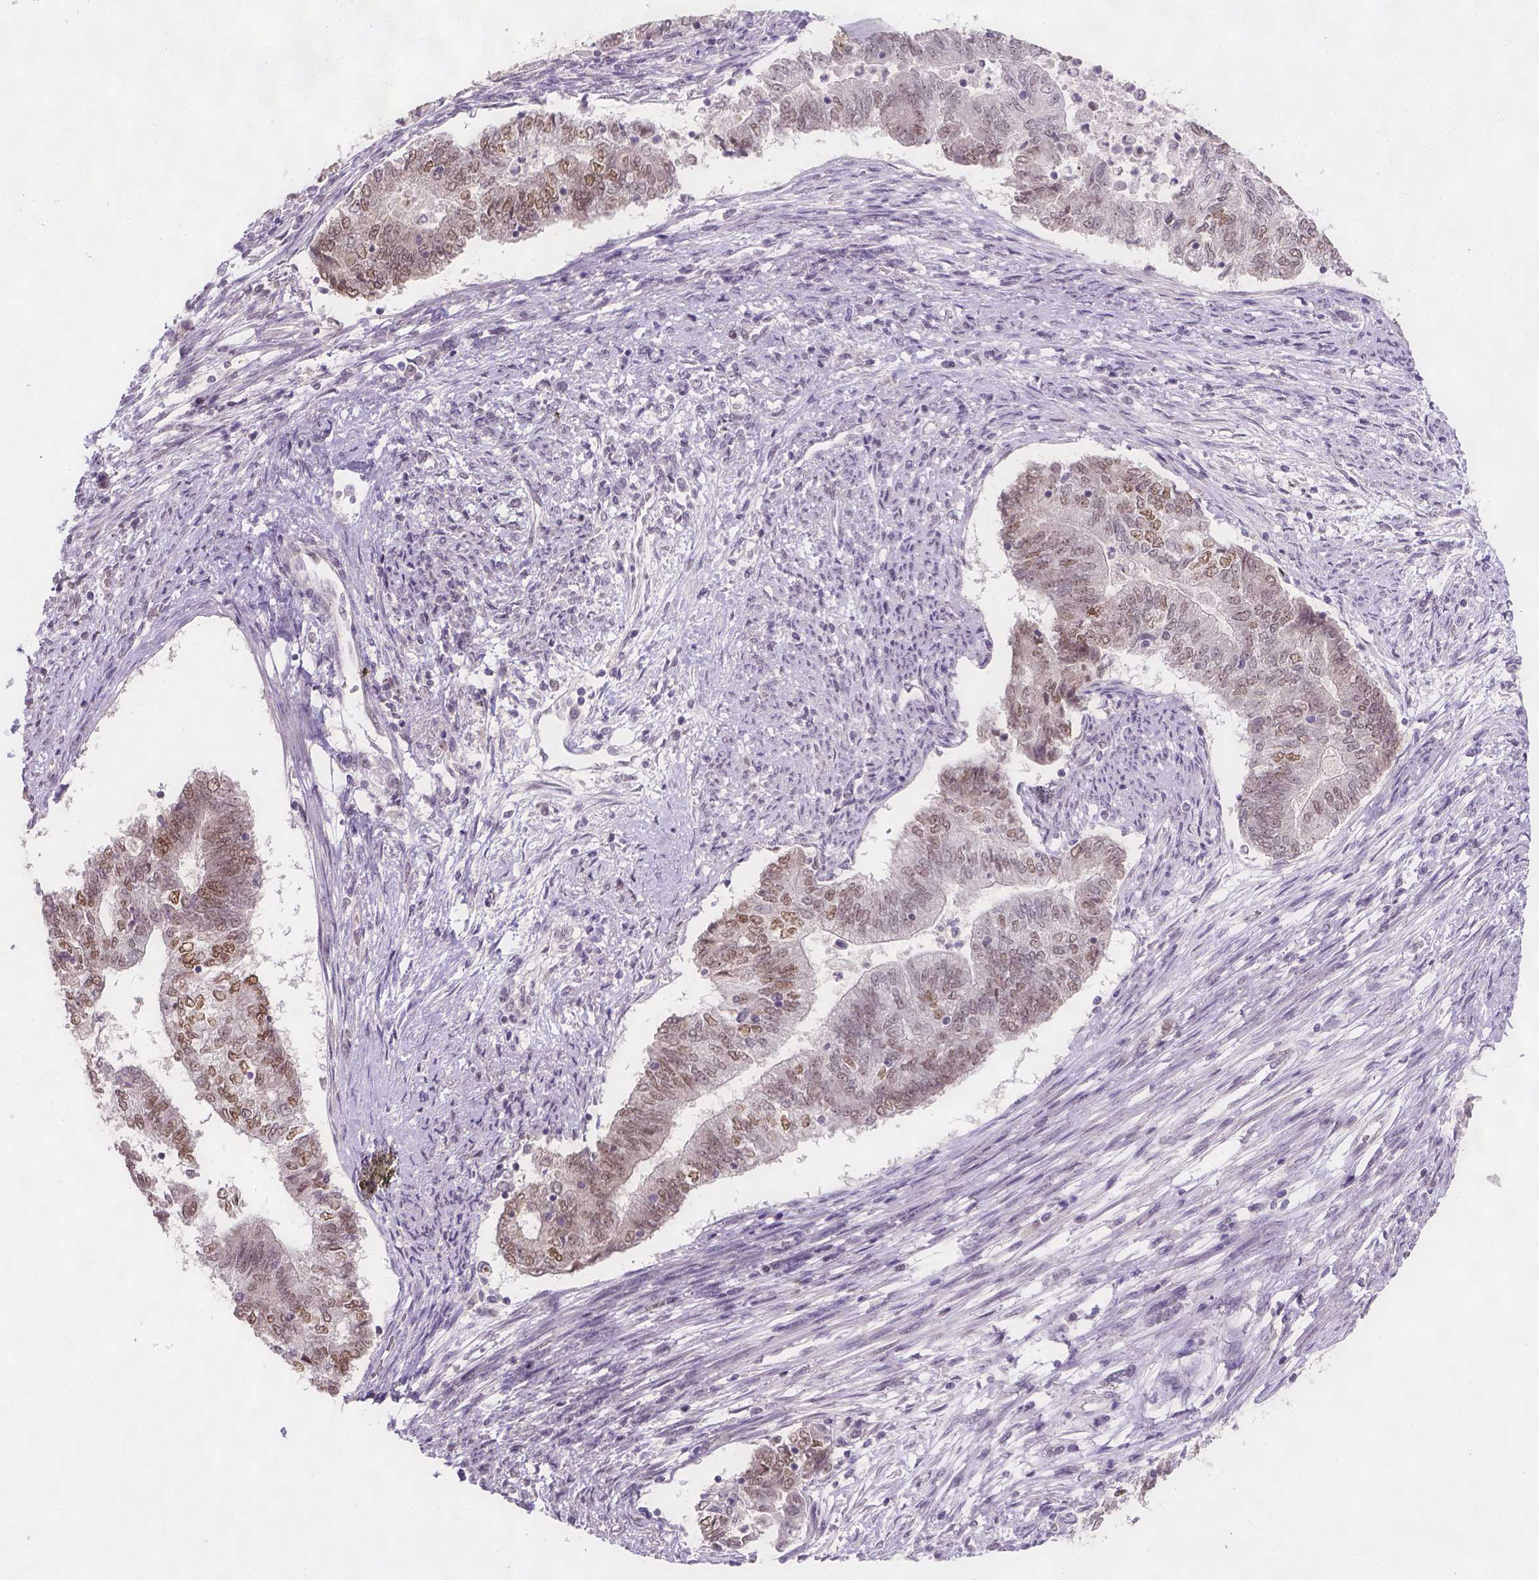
{"staining": {"intensity": "weak", "quantity": "25%-75%", "location": "cytoplasmic/membranous"}, "tissue": "endometrial cancer", "cell_type": "Tumor cells", "image_type": "cancer", "snomed": [{"axis": "morphology", "description": "Adenocarcinoma, NOS"}, {"axis": "topography", "description": "Endometrium"}], "caption": "This image reveals IHC staining of human endometrial cancer (adenocarcinoma), with low weak cytoplasmic/membranous positivity in about 25%-75% of tumor cells.", "gene": "FANCE", "patient": {"sex": "female", "age": 65}}